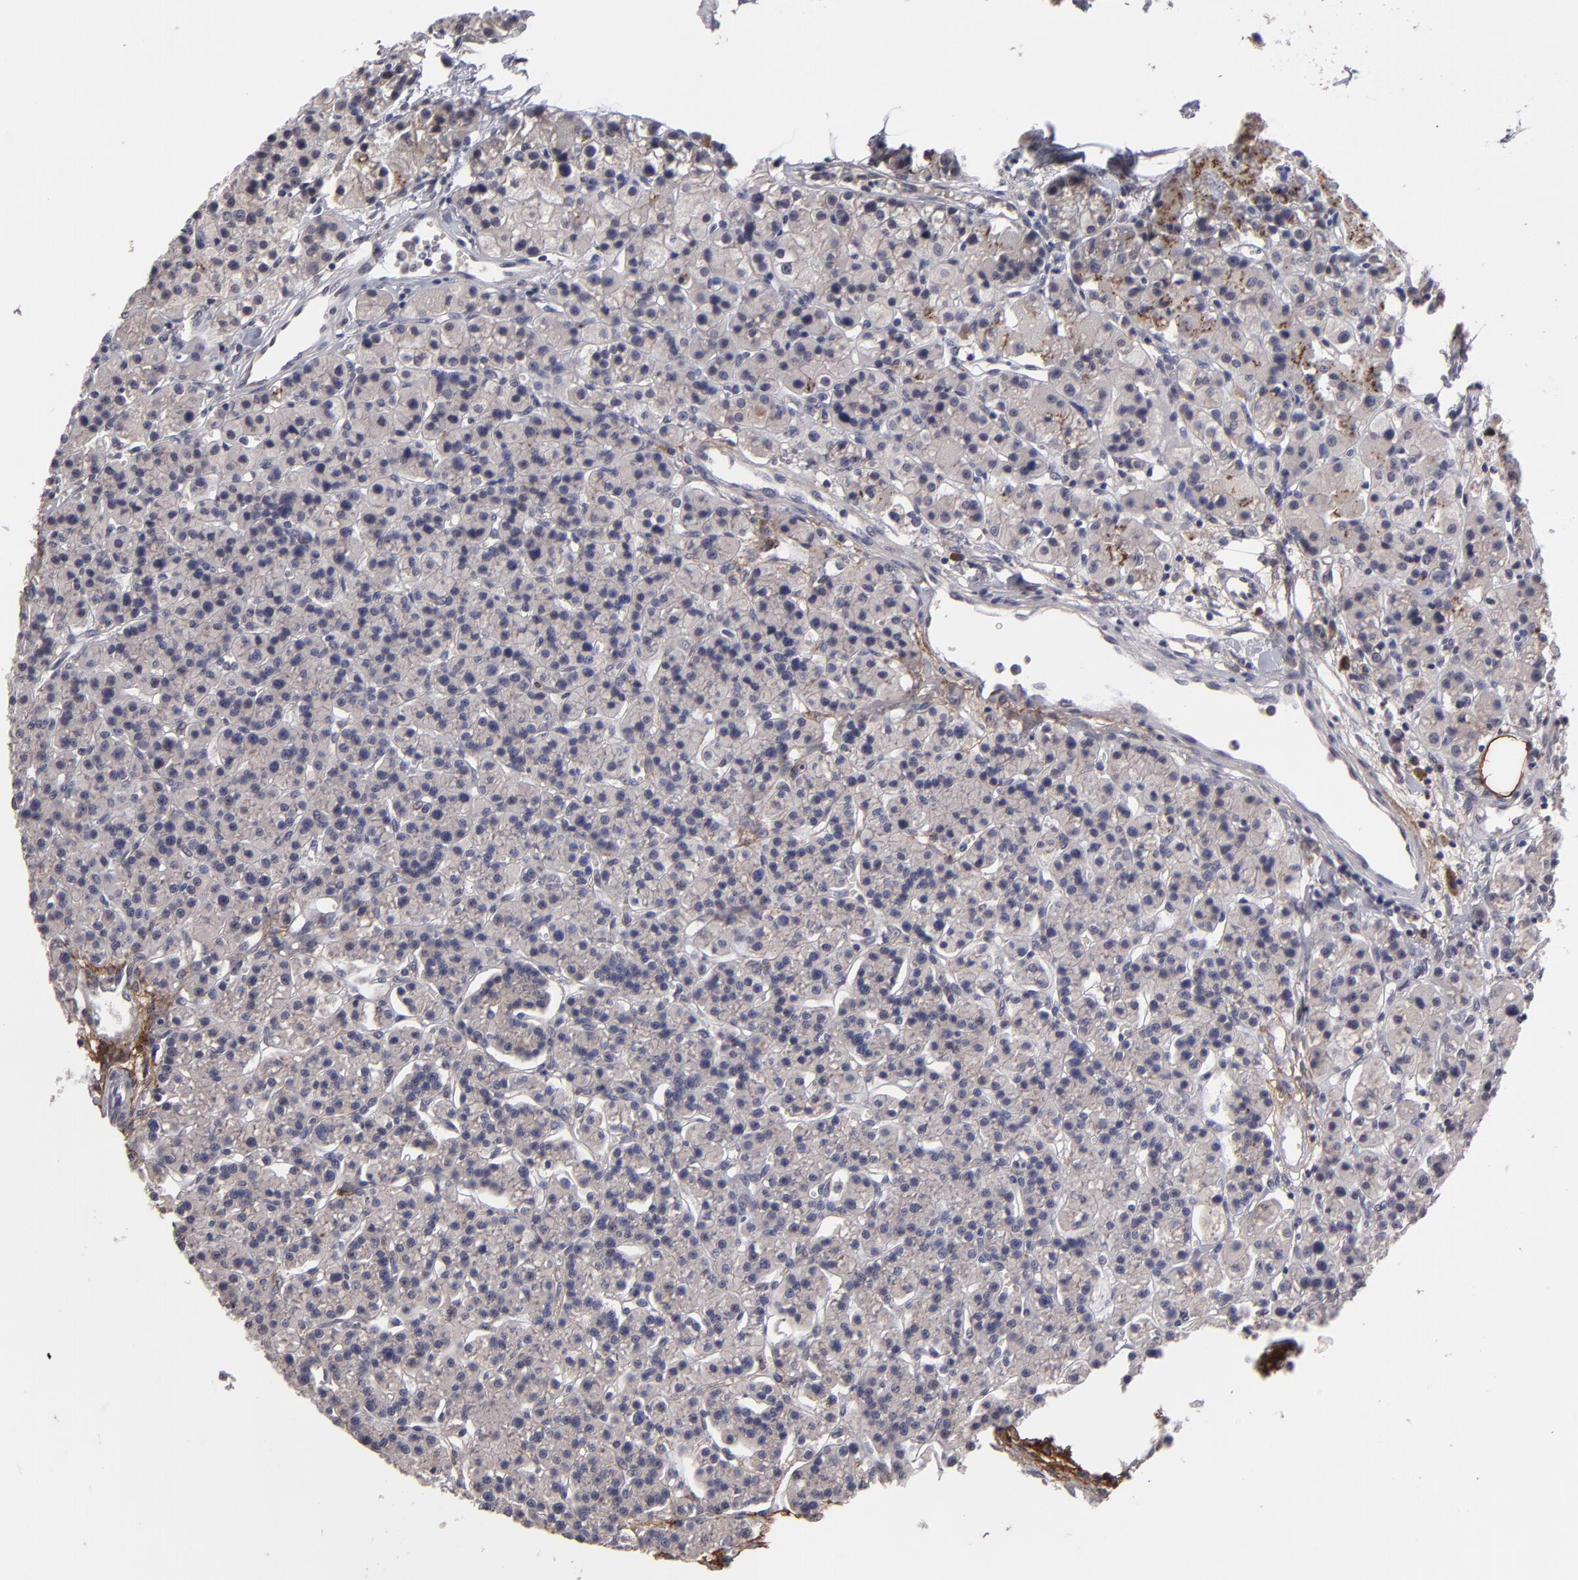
{"staining": {"intensity": "weak", "quantity": ">75%", "location": "cytoplasmic/membranous"}, "tissue": "parathyroid gland", "cell_type": "Glandular cells", "image_type": "normal", "snomed": [{"axis": "morphology", "description": "Normal tissue, NOS"}, {"axis": "topography", "description": "Parathyroid gland"}], "caption": "High-magnification brightfield microscopy of benign parathyroid gland stained with DAB (3,3'-diaminobenzidine) (brown) and counterstained with hematoxylin (blue). glandular cells exhibit weak cytoplasmic/membranous staining is seen in about>75% of cells.", "gene": "IL12A", "patient": {"sex": "female", "age": 58}}